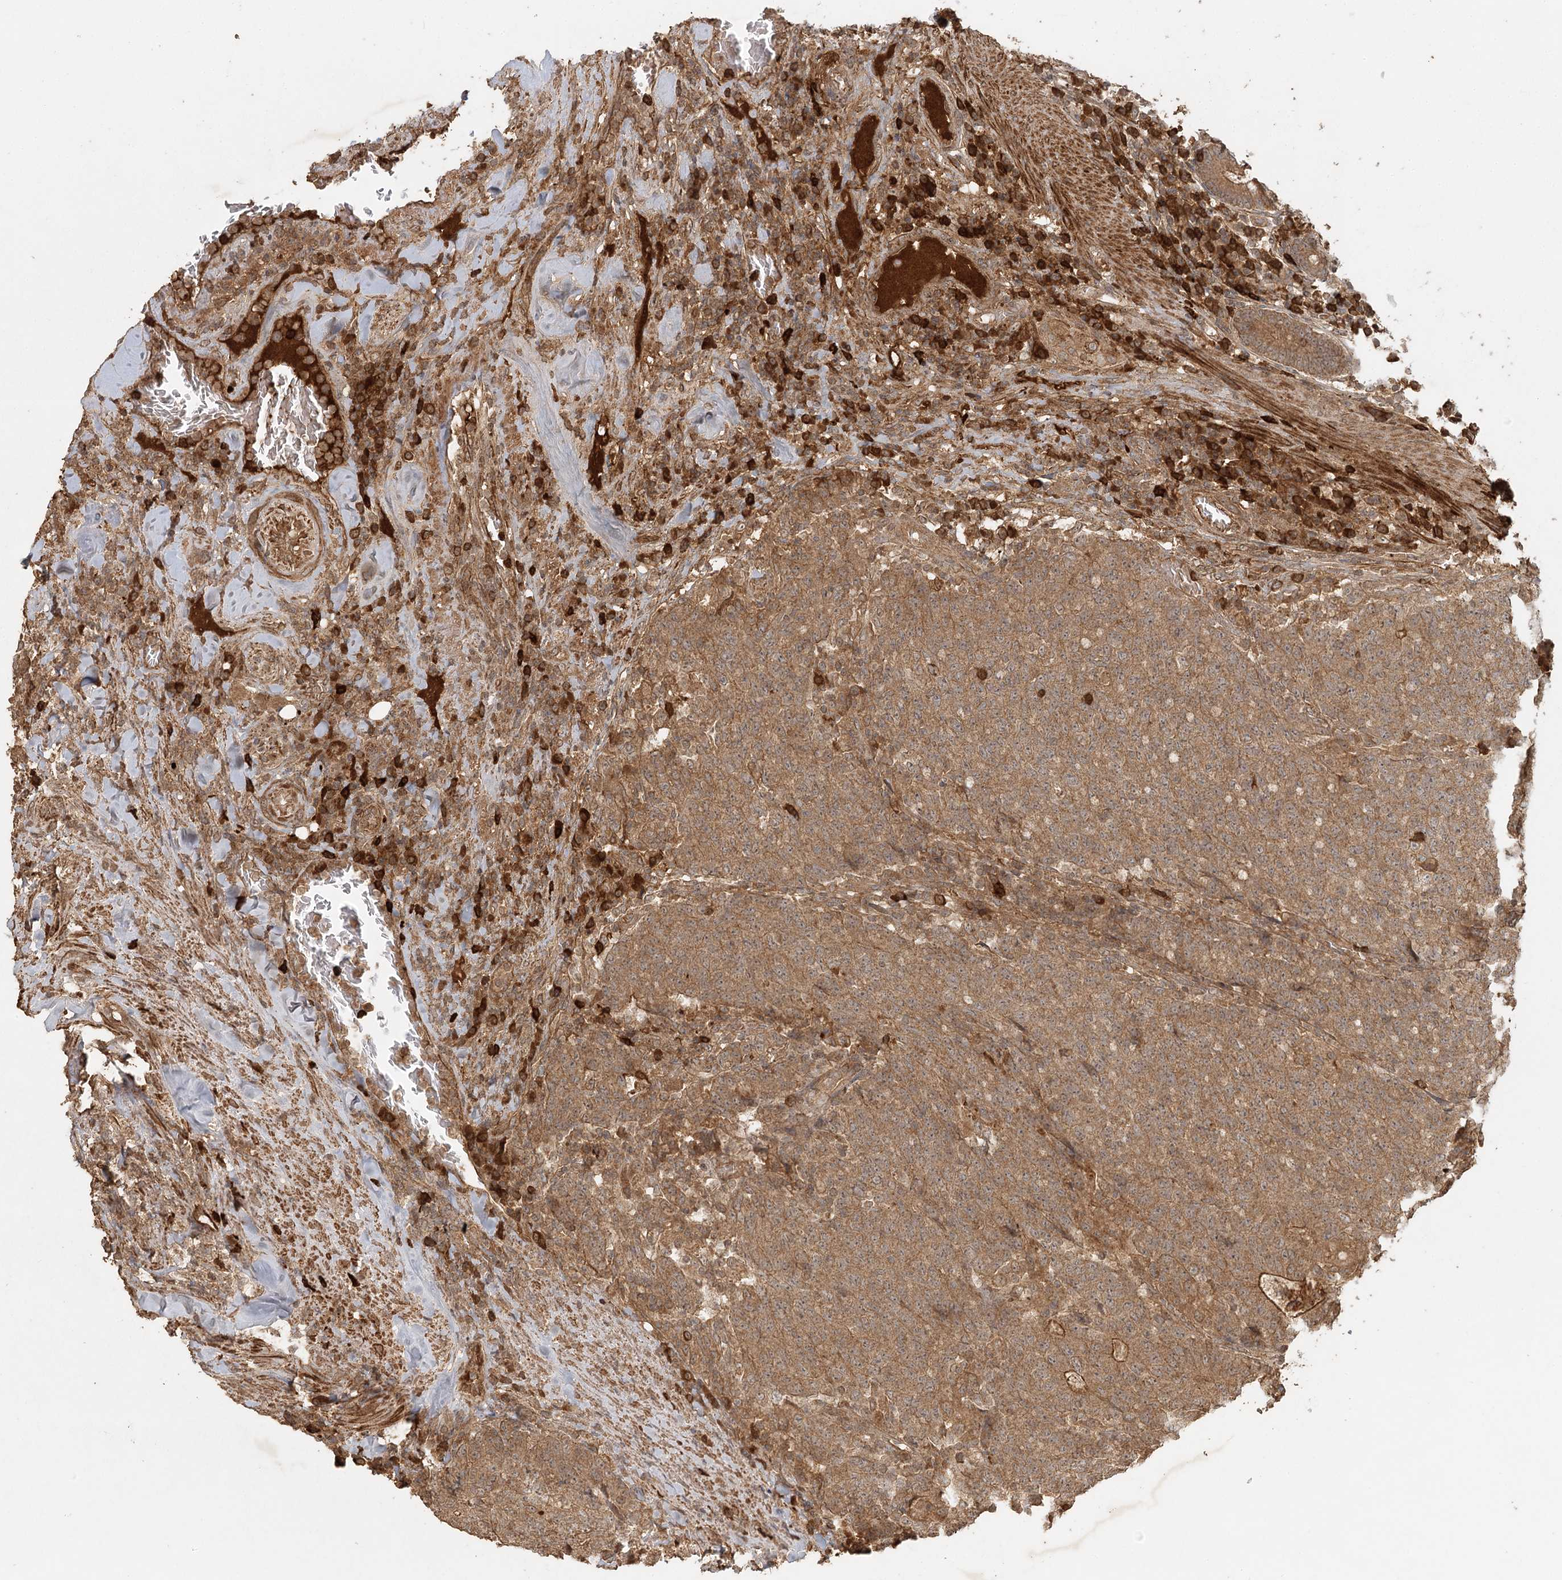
{"staining": {"intensity": "moderate", "quantity": ">75%", "location": "cytoplasmic/membranous"}, "tissue": "colorectal cancer", "cell_type": "Tumor cells", "image_type": "cancer", "snomed": [{"axis": "morphology", "description": "Normal tissue, NOS"}, {"axis": "morphology", "description": "Adenocarcinoma, NOS"}, {"axis": "topography", "description": "Colon"}], "caption": "Protein expression analysis of colorectal adenocarcinoma reveals moderate cytoplasmic/membranous positivity in approximately >75% of tumor cells. Nuclei are stained in blue.", "gene": "ARL13A", "patient": {"sex": "female", "age": 75}}